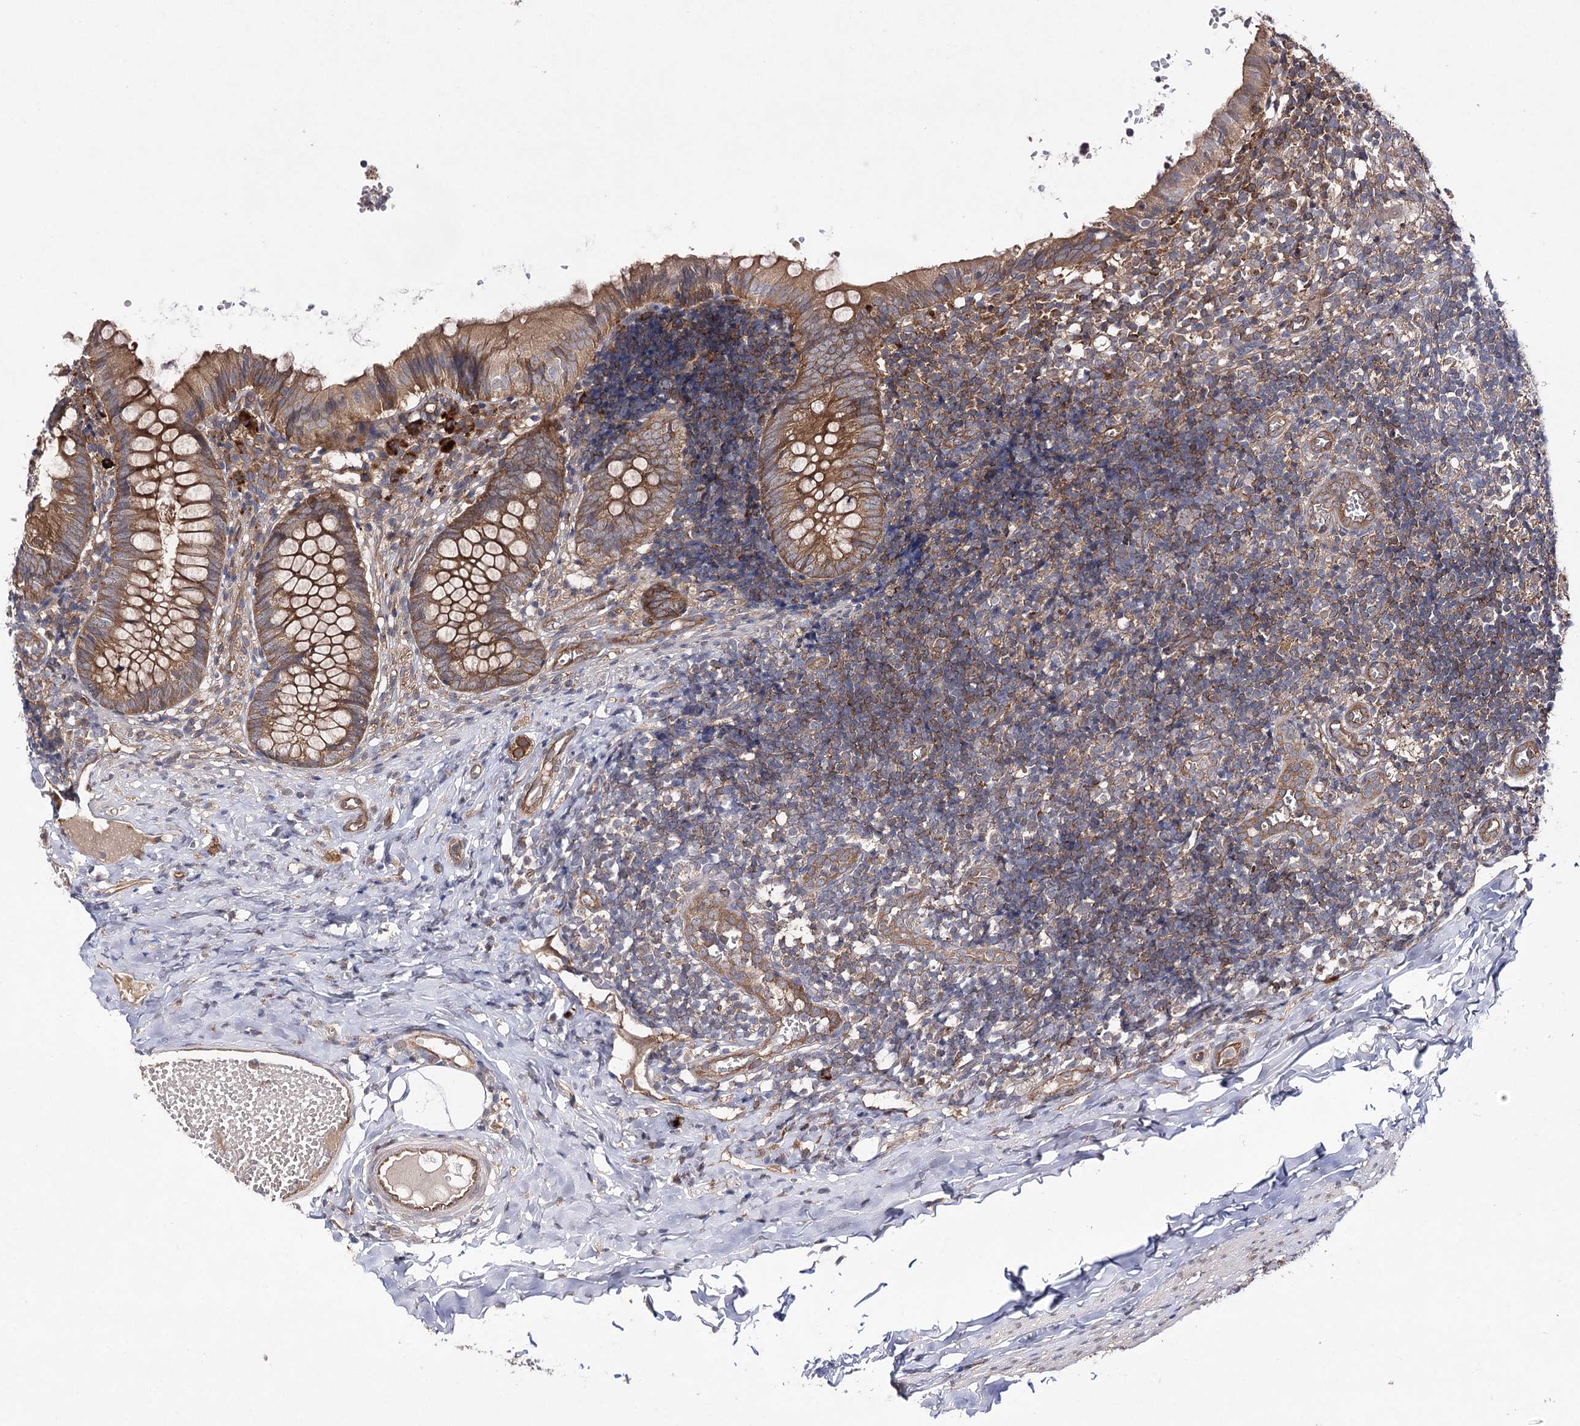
{"staining": {"intensity": "strong", "quantity": ">75%", "location": "cytoplasmic/membranous"}, "tissue": "appendix", "cell_type": "Glandular cells", "image_type": "normal", "snomed": [{"axis": "morphology", "description": "Normal tissue, NOS"}, {"axis": "topography", "description": "Appendix"}], "caption": "Strong cytoplasmic/membranous staining for a protein is identified in about >75% of glandular cells of benign appendix using immunohistochemistry.", "gene": "BCR", "patient": {"sex": "male", "age": 8}}